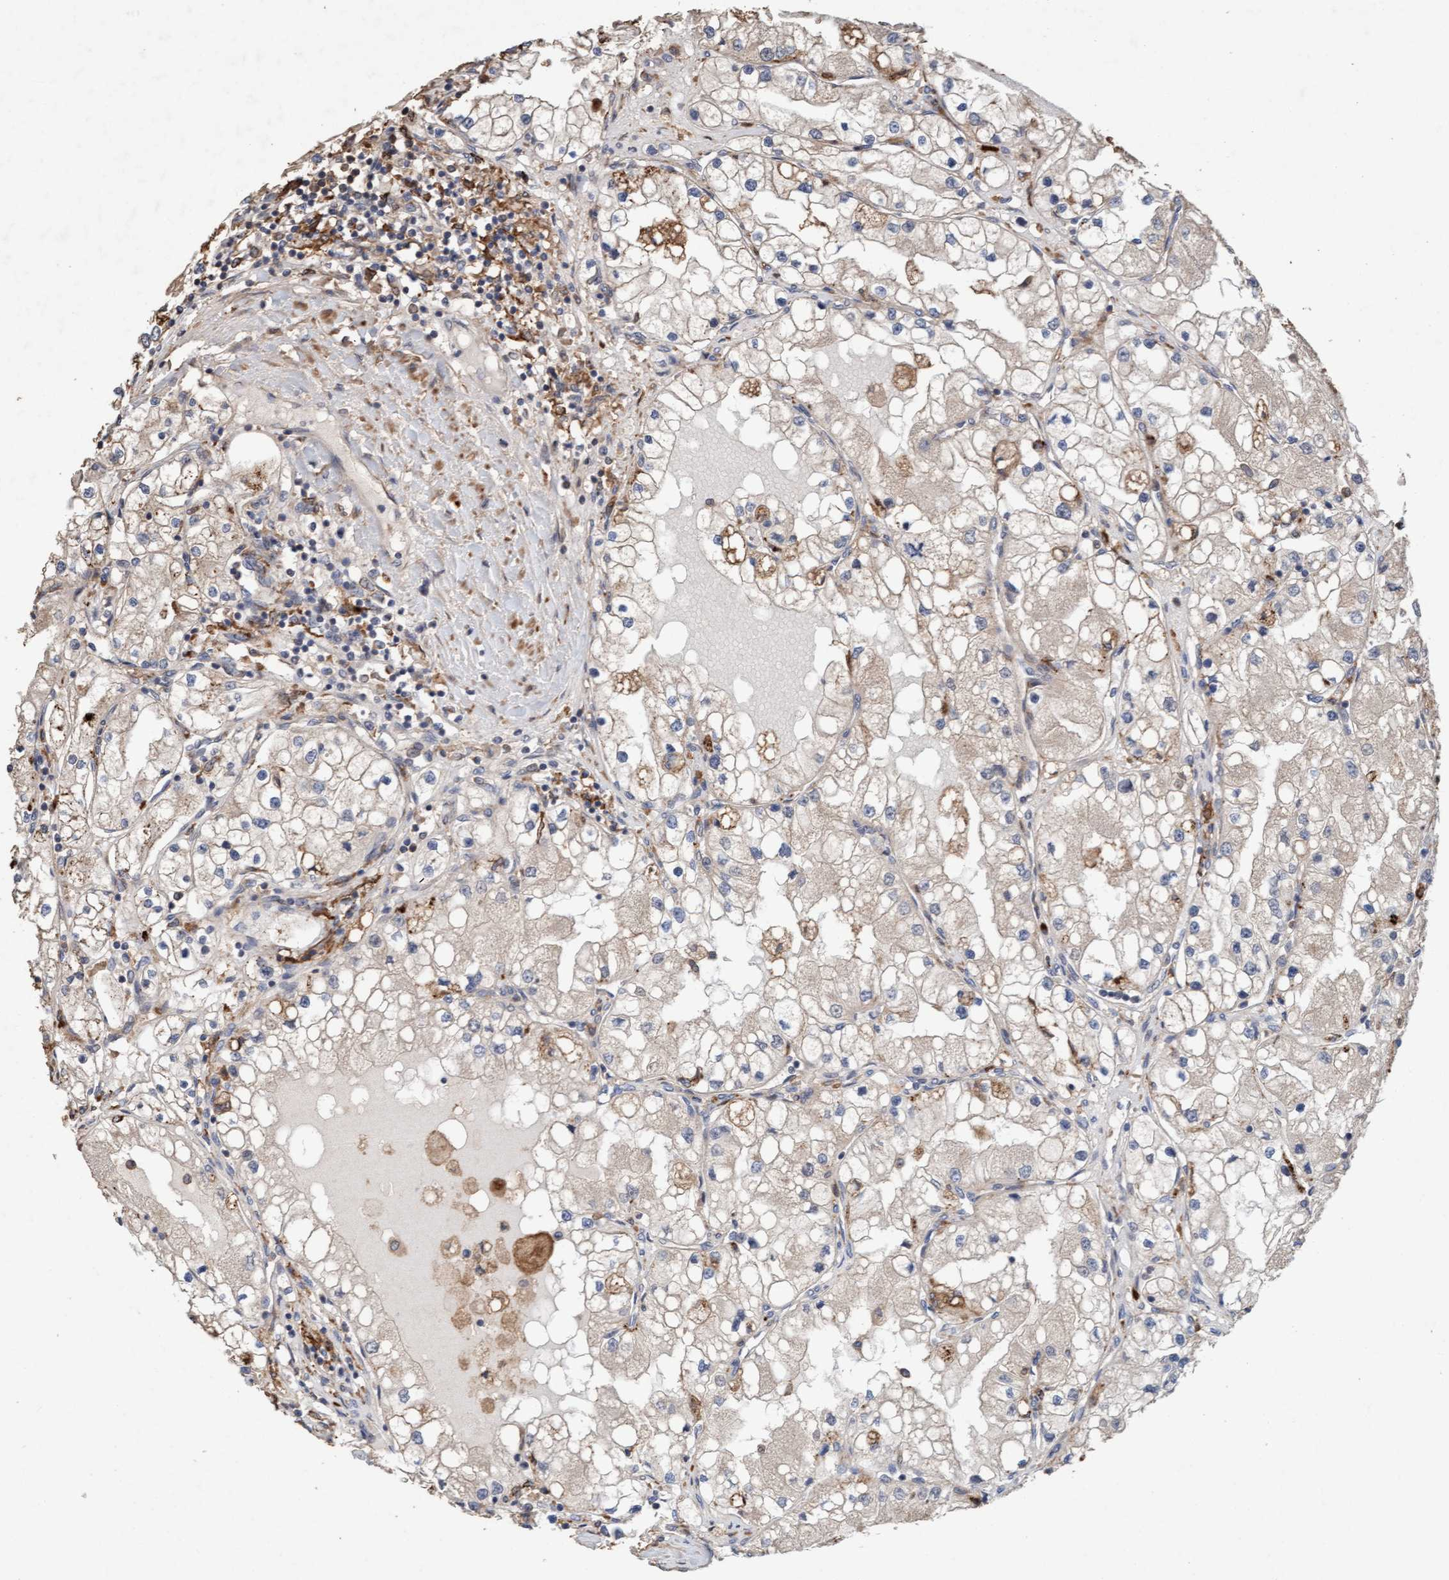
{"staining": {"intensity": "weak", "quantity": "<25%", "location": "cytoplasmic/membranous"}, "tissue": "renal cancer", "cell_type": "Tumor cells", "image_type": "cancer", "snomed": [{"axis": "morphology", "description": "Adenocarcinoma, NOS"}, {"axis": "topography", "description": "Kidney"}], "caption": "Tumor cells are negative for protein expression in human adenocarcinoma (renal). (DAB immunohistochemistry (IHC) with hematoxylin counter stain).", "gene": "LONRF1", "patient": {"sex": "male", "age": 68}}